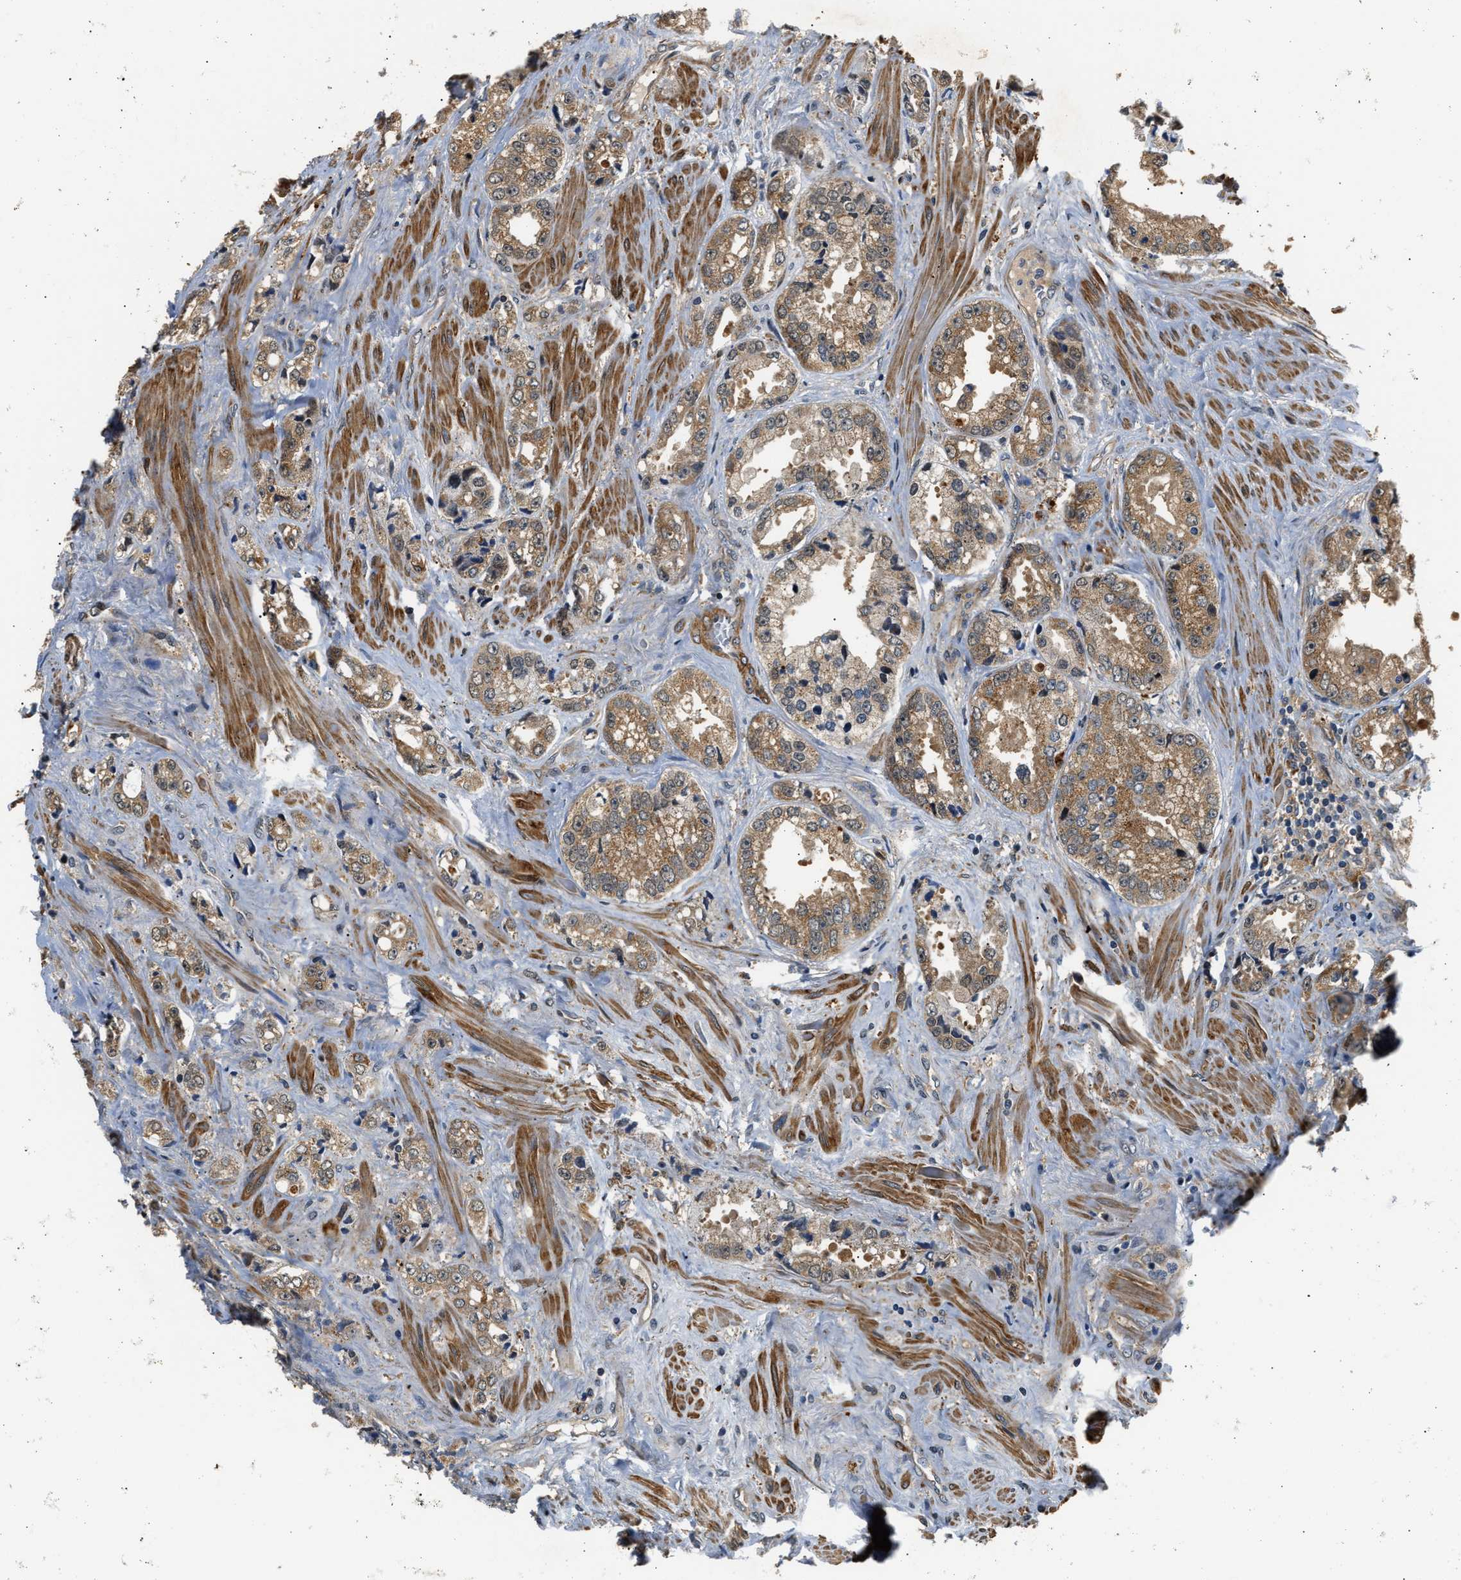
{"staining": {"intensity": "moderate", "quantity": ">75%", "location": "cytoplasmic/membranous"}, "tissue": "prostate cancer", "cell_type": "Tumor cells", "image_type": "cancer", "snomed": [{"axis": "morphology", "description": "Adenocarcinoma, High grade"}, {"axis": "topography", "description": "Prostate"}], "caption": "High-magnification brightfield microscopy of adenocarcinoma (high-grade) (prostate) stained with DAB (3,3'-diaminobenzidine) (brown) and counterstained with hematoxylin (blue). tumor cells exhibit moderate cytoplasmic/membranous positivity is identified in about>75% of cells.", "gene": "LARP6", "patient": {"sex": "male", "age": 61}}